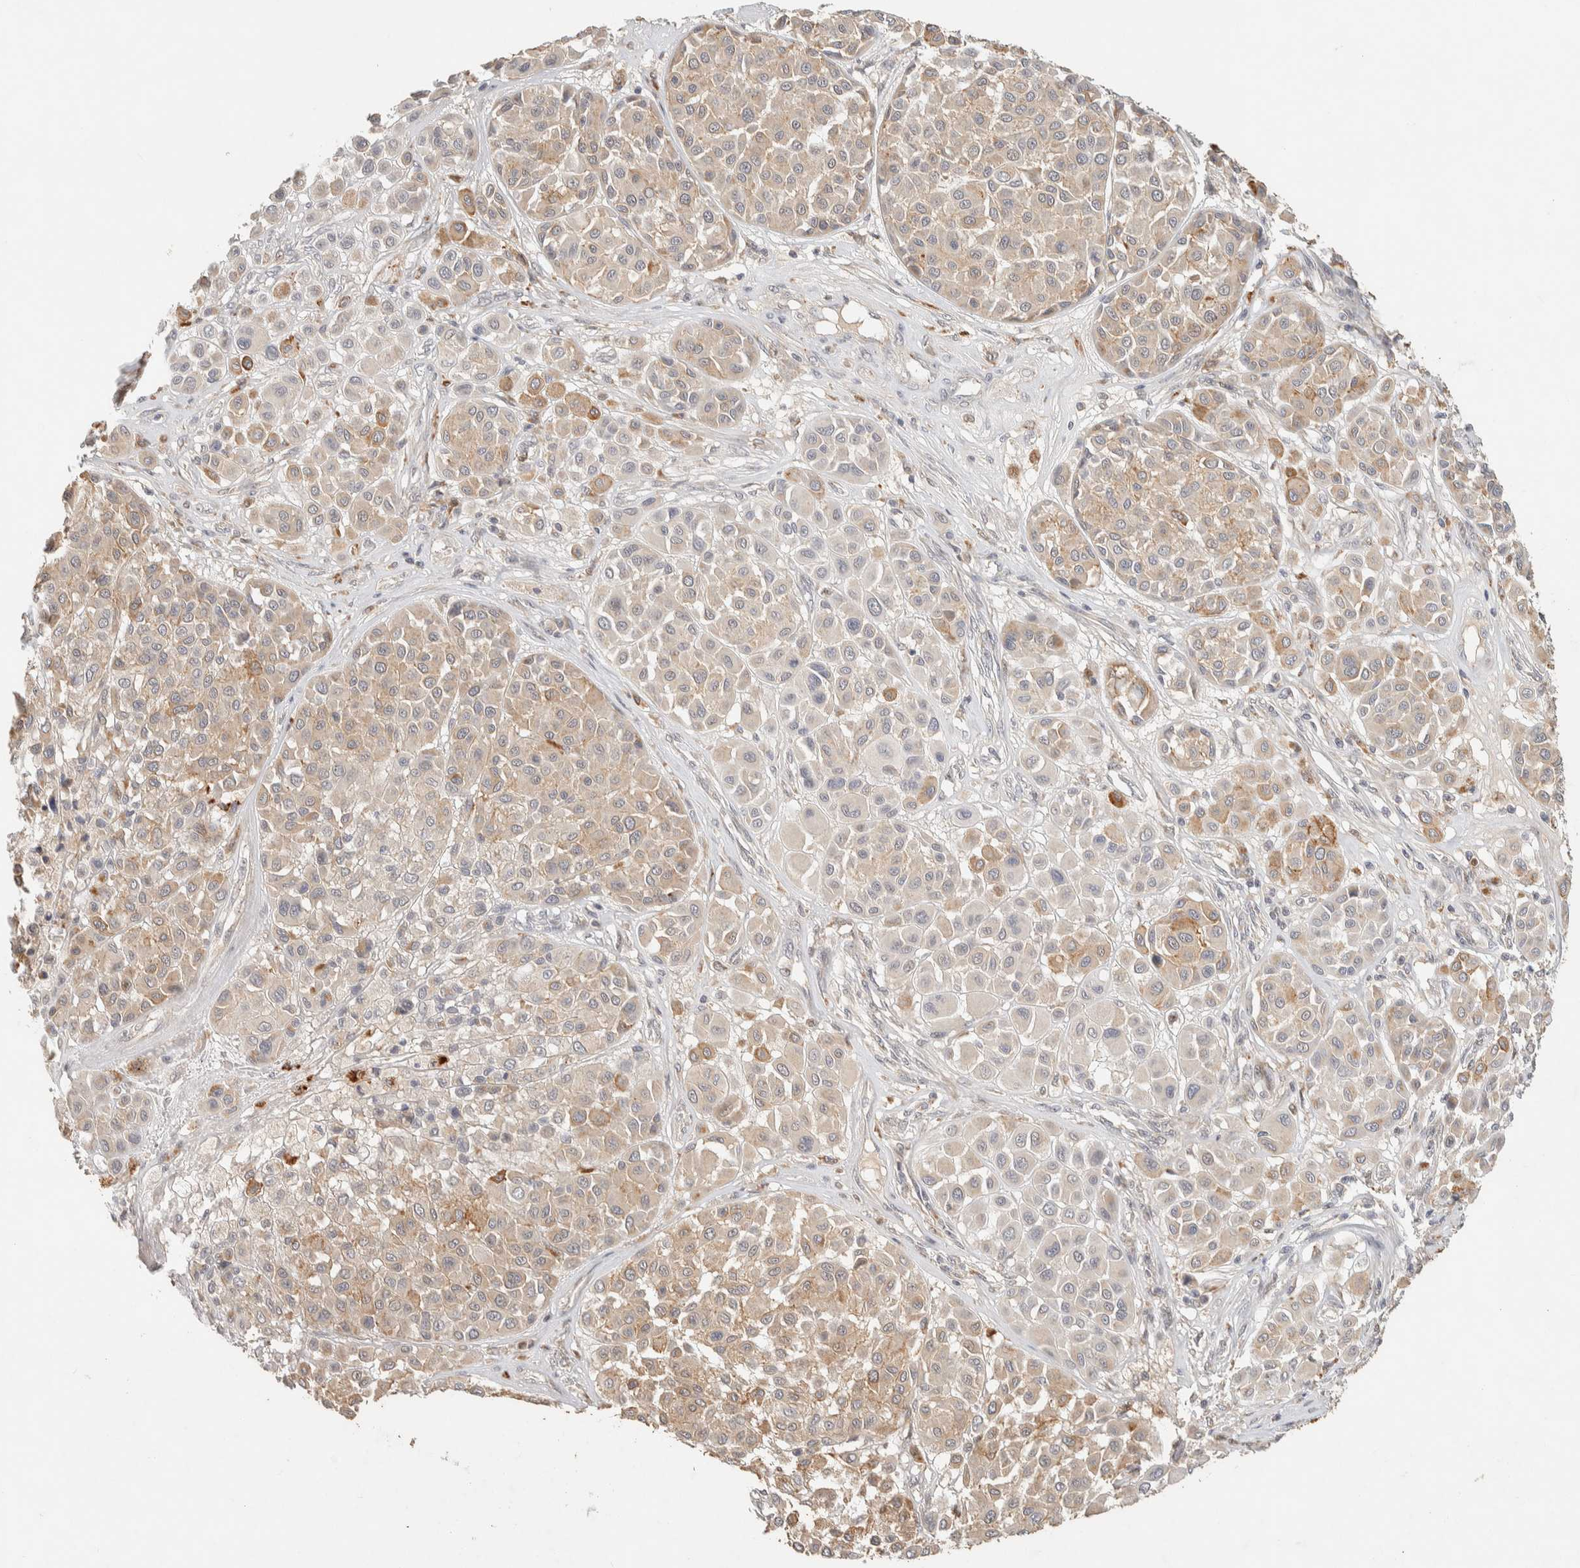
{"staining": {"intensity": "weak", "quantity": ">75%", "location": "cytoplasmic/membranous"}, "tissue": "melanoma", "cell_type": "Tumor cells", "image_type": "cancer", "snomed": [{"axis": "morphology", "description": "Malignant melanoma, Metastatic site"}, {"axis": "topography", "description": "Soft tissue"}], "caption": "DAB (3,3'-diaminobenzidine) immunohistochemical staining of malignant melanoma (metastatic site) exhibits weak cytoplasmic/membranous protein expression in about >75% of tumor cells. The staining was performed using DAB, with brown indicating positive protein expression. Nuclei are stained blue with hematoxylin.", "gene": "ITPA", "patient": {"sex": "male", "age": 41}}